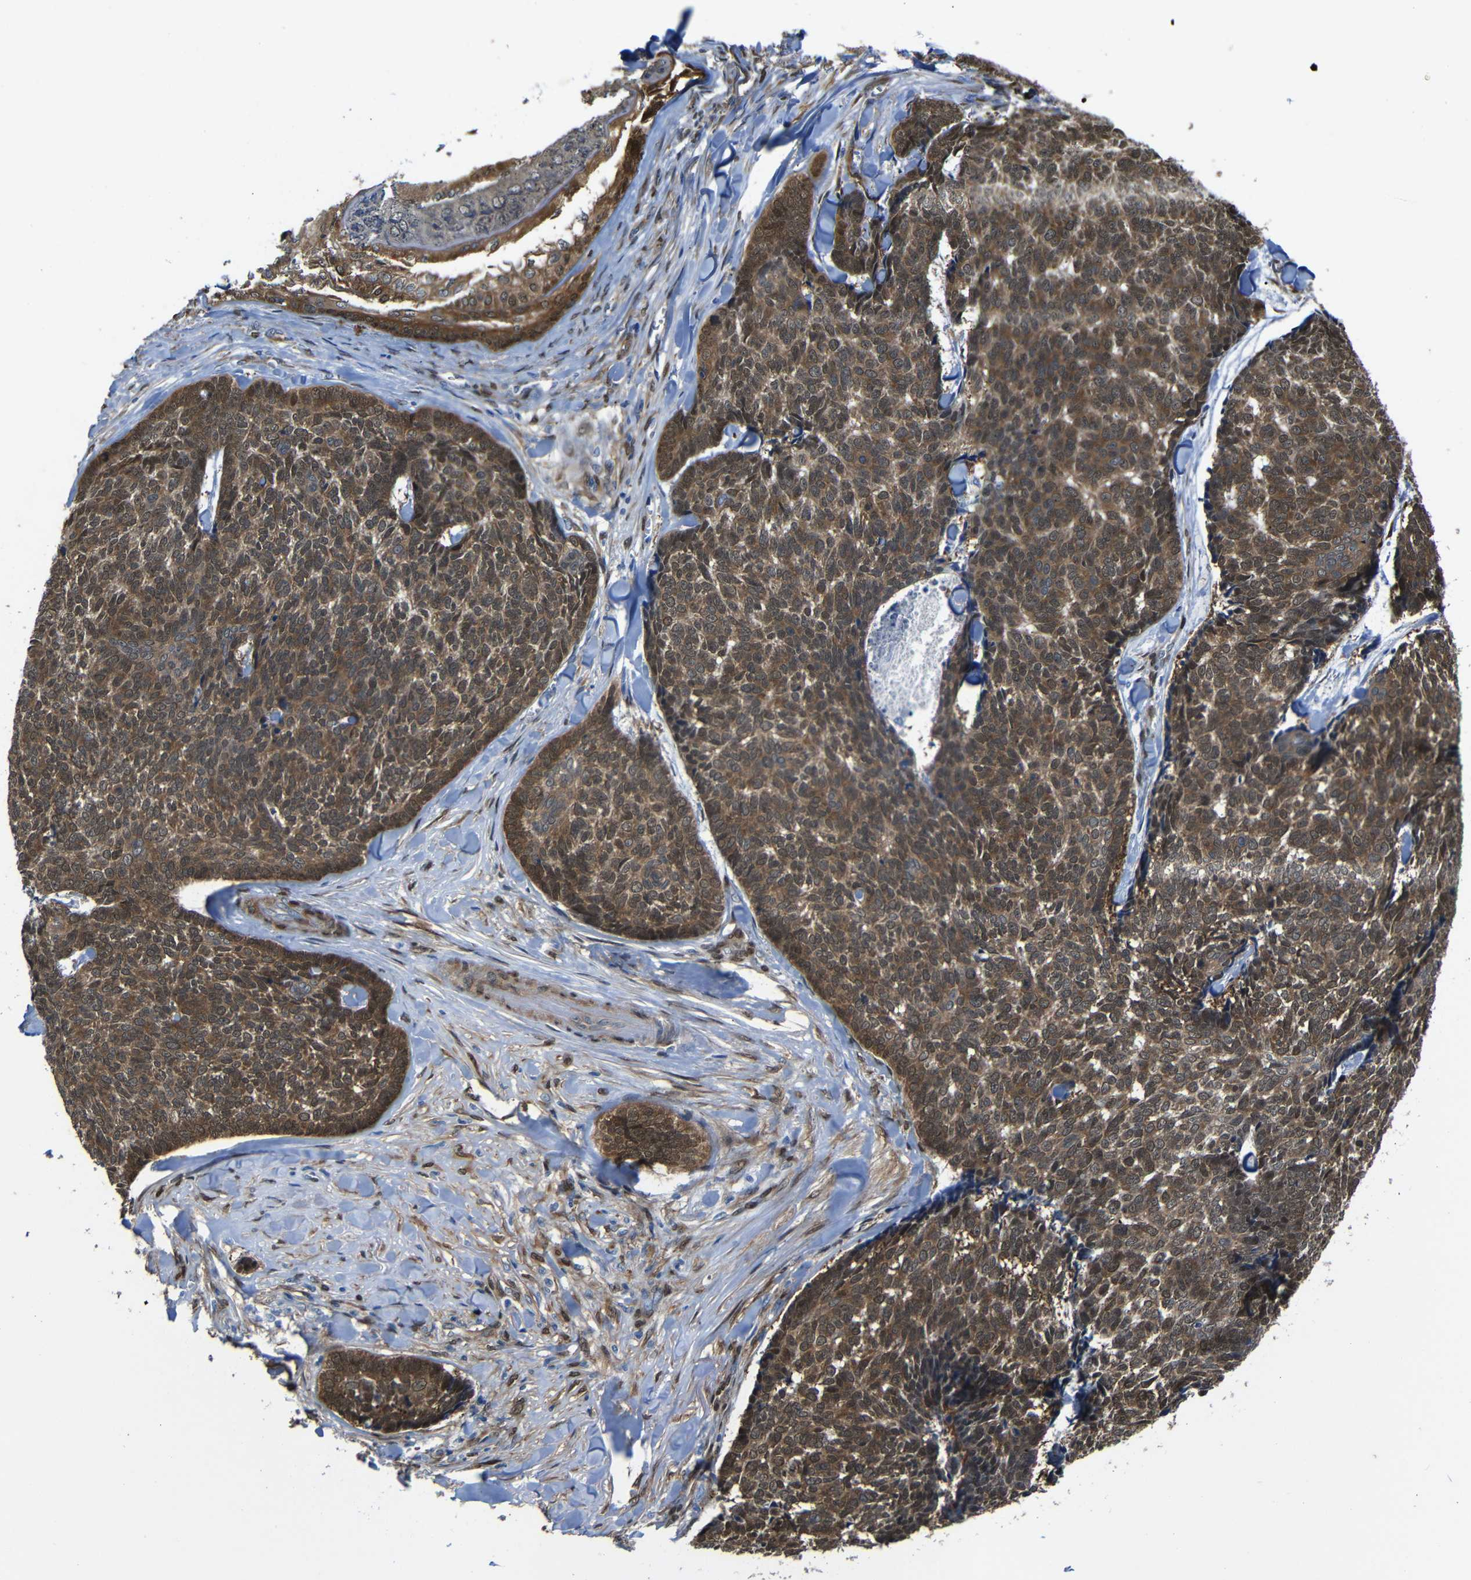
{"staining": {"intensity": "strong", "quantity": ">75%", "location": "cytoplasmic/membranous,nuclear"}, "tissue": "skin cancer", "cell_type": "Tumor cells", "image_type": "cancer", "snomed": [{"axis": "morphology", "description": "Basal cell carcinoma"}, {"axis": "topography", "description": "Skin"}], "caption": "Basal cell carcinoma (skin) stained with a protein marker reveals strong staining in tumor cells.", "gene": "YAP1", "patient": {"sex": "male", "age": 84}}